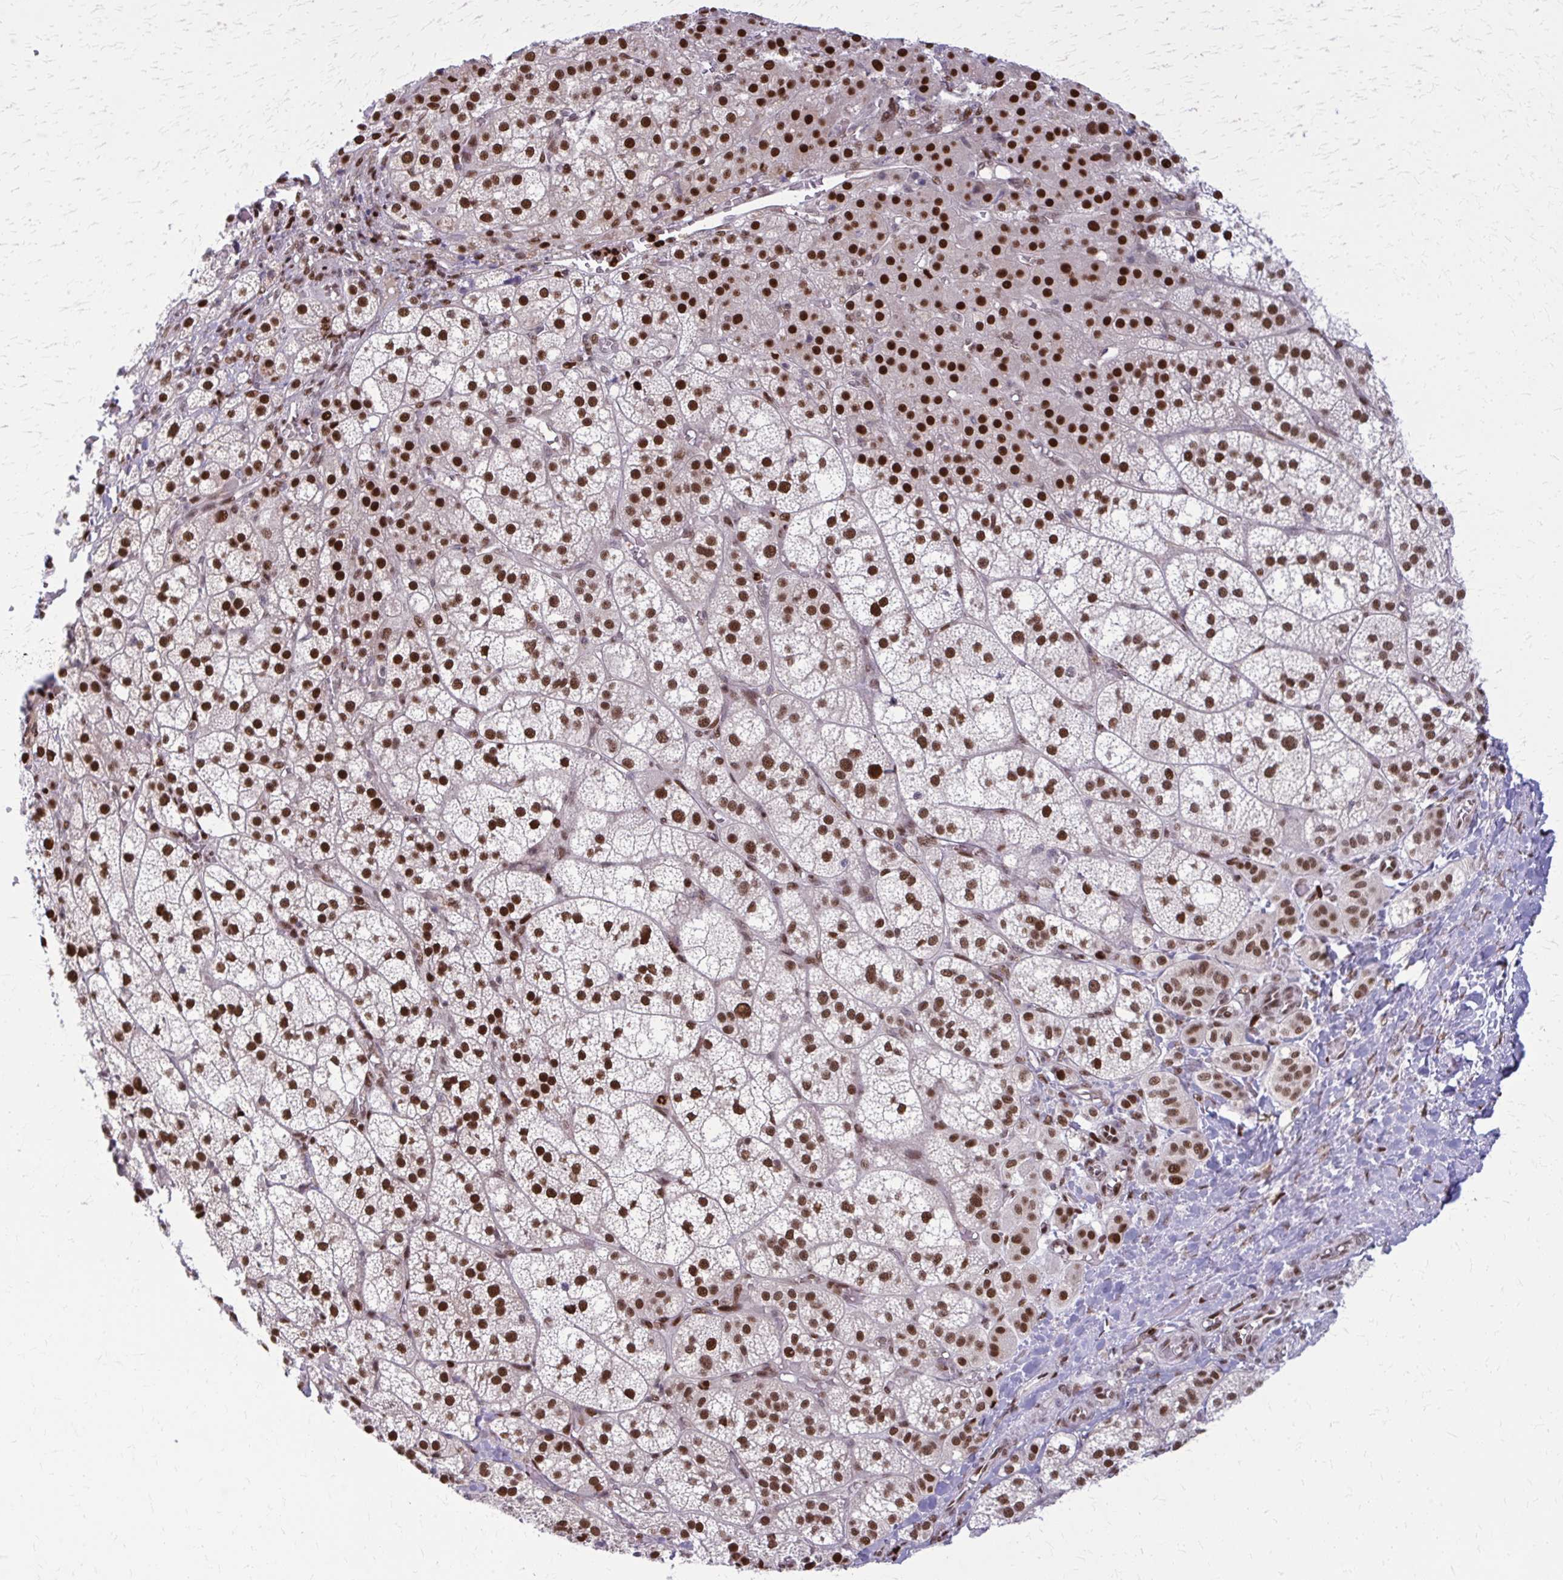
{"staining": {"intensity": "strong", "quantity": ">75%", "location": "nuclear"}, "tissue": "adrenal gland", "cell_type": "Glandular cells", "image_type": "normal", "snomed": [{"axis": "morphology", "description": "Normal tissue, NOS"}, {"axis": "topography", "description": "Adrenal gland"}], "caption": "High-power microscopy captured an immunohistochemistry image of normal adrenal gland, revealing strong nuclear staining in approximately >75% of glandular cells. The protein of interest is stained brown, and the nuclei are stained in blue (DAB IHC with brightfield microscopy, high magnification).", "gene": "ZNF559", "patient": {"sex": "female", "age": 60}}